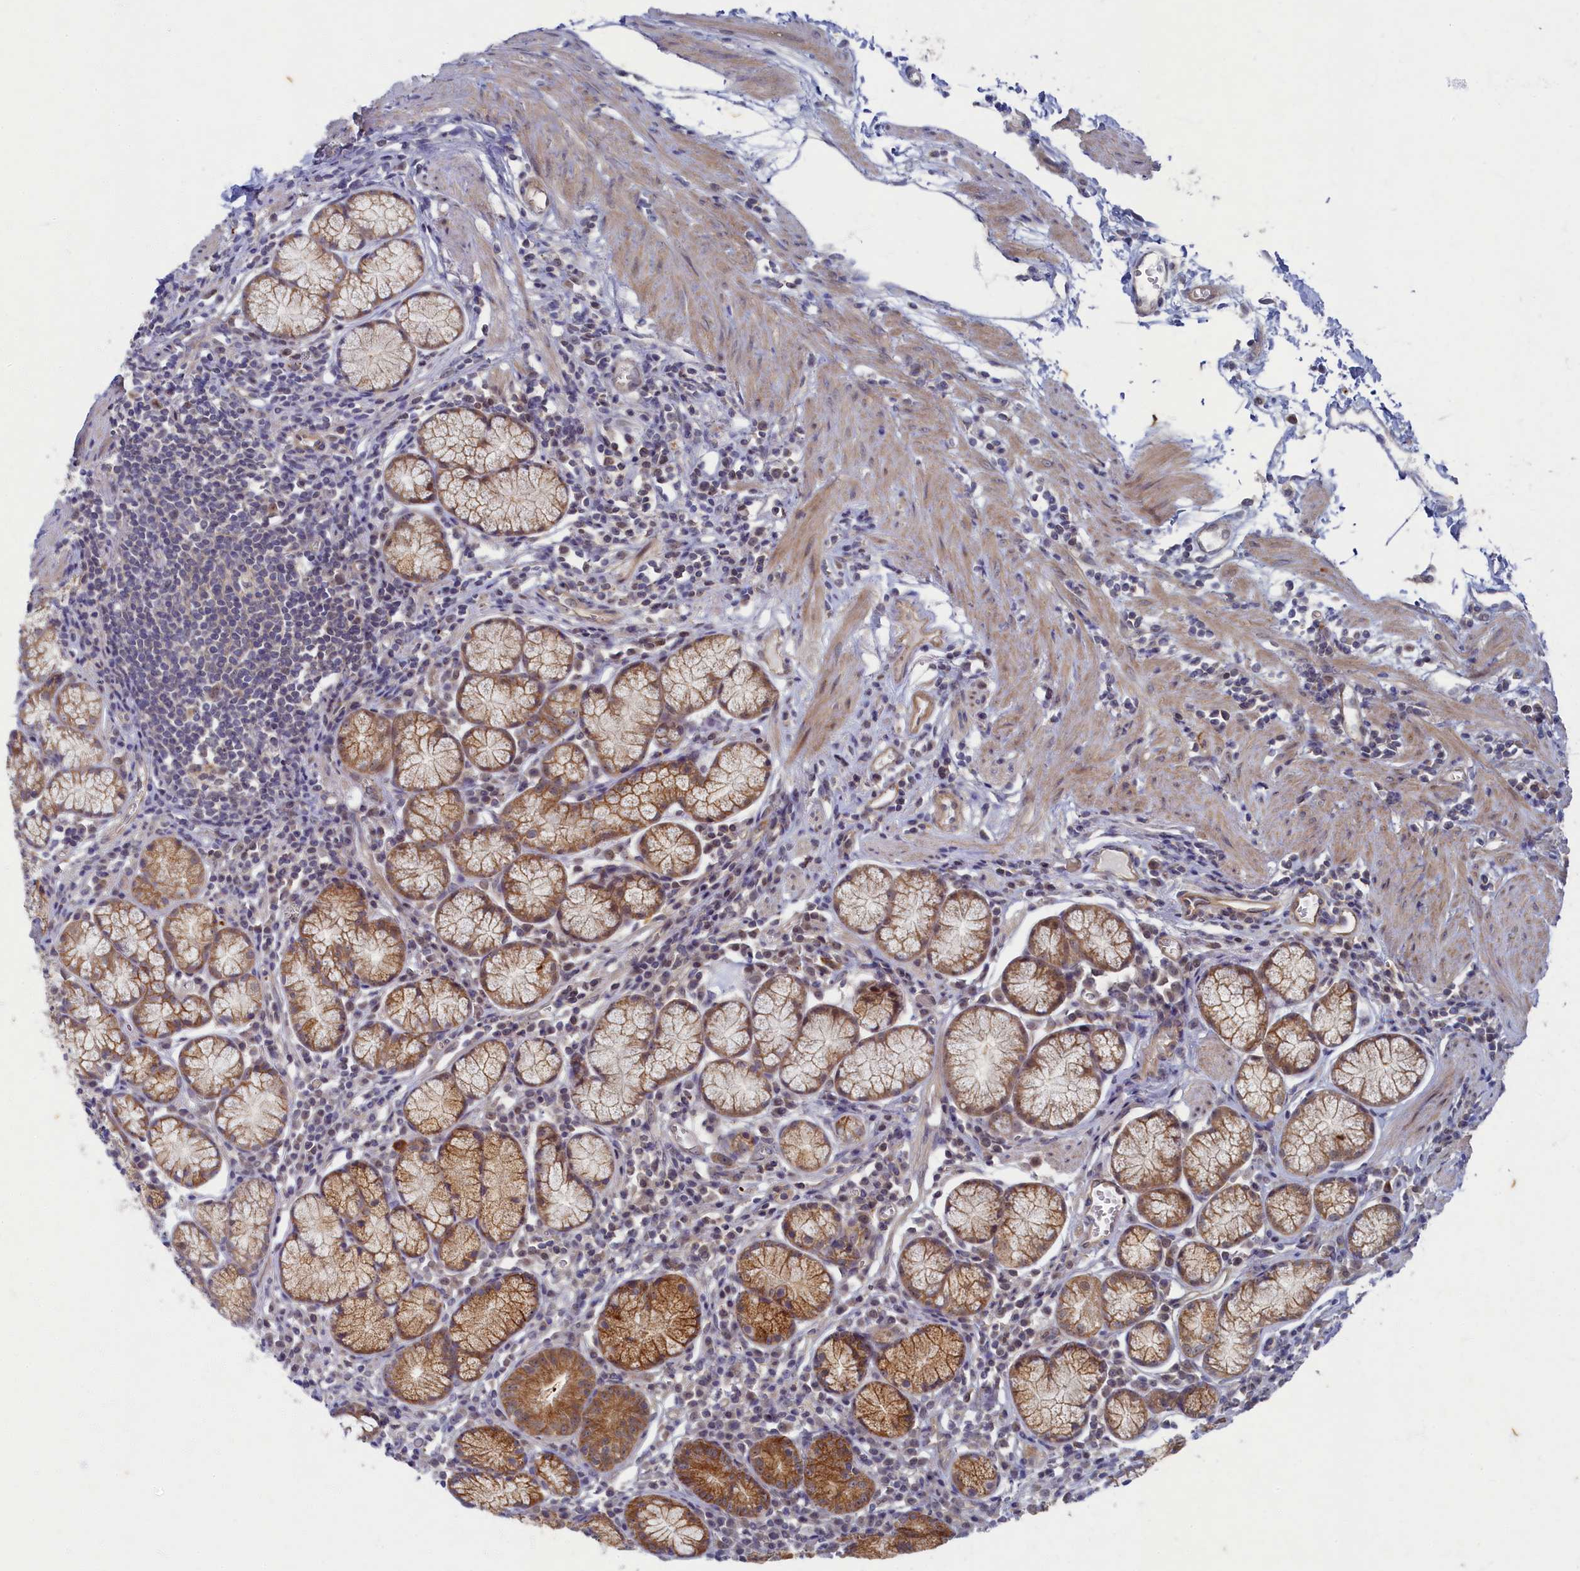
{"staining": {"intensity": "strong", "quantity": ">75%", "location": "cytoplasmic/membranous"}, "tissue": "stomach", "cell_type": "Glandular cells", "image_type": "normal", "snomed": [{"axis": "morphology", "description": "Normal tissue, NOS"}, {"axis": "topography", "description": "Stomach"}], "caption": "Immunohistochemistry (IHC) micrograph of unremarkable stomach: human stomach stained using immunohistochemistry displays high levels of strong protein expression localized specifically in the cytoplasmic/membranous of glandular cells, appearing as a cytoplasmic/membranous brown color.", "gene": "WDR59", "patient": {"sex": "male", "age": 55}}